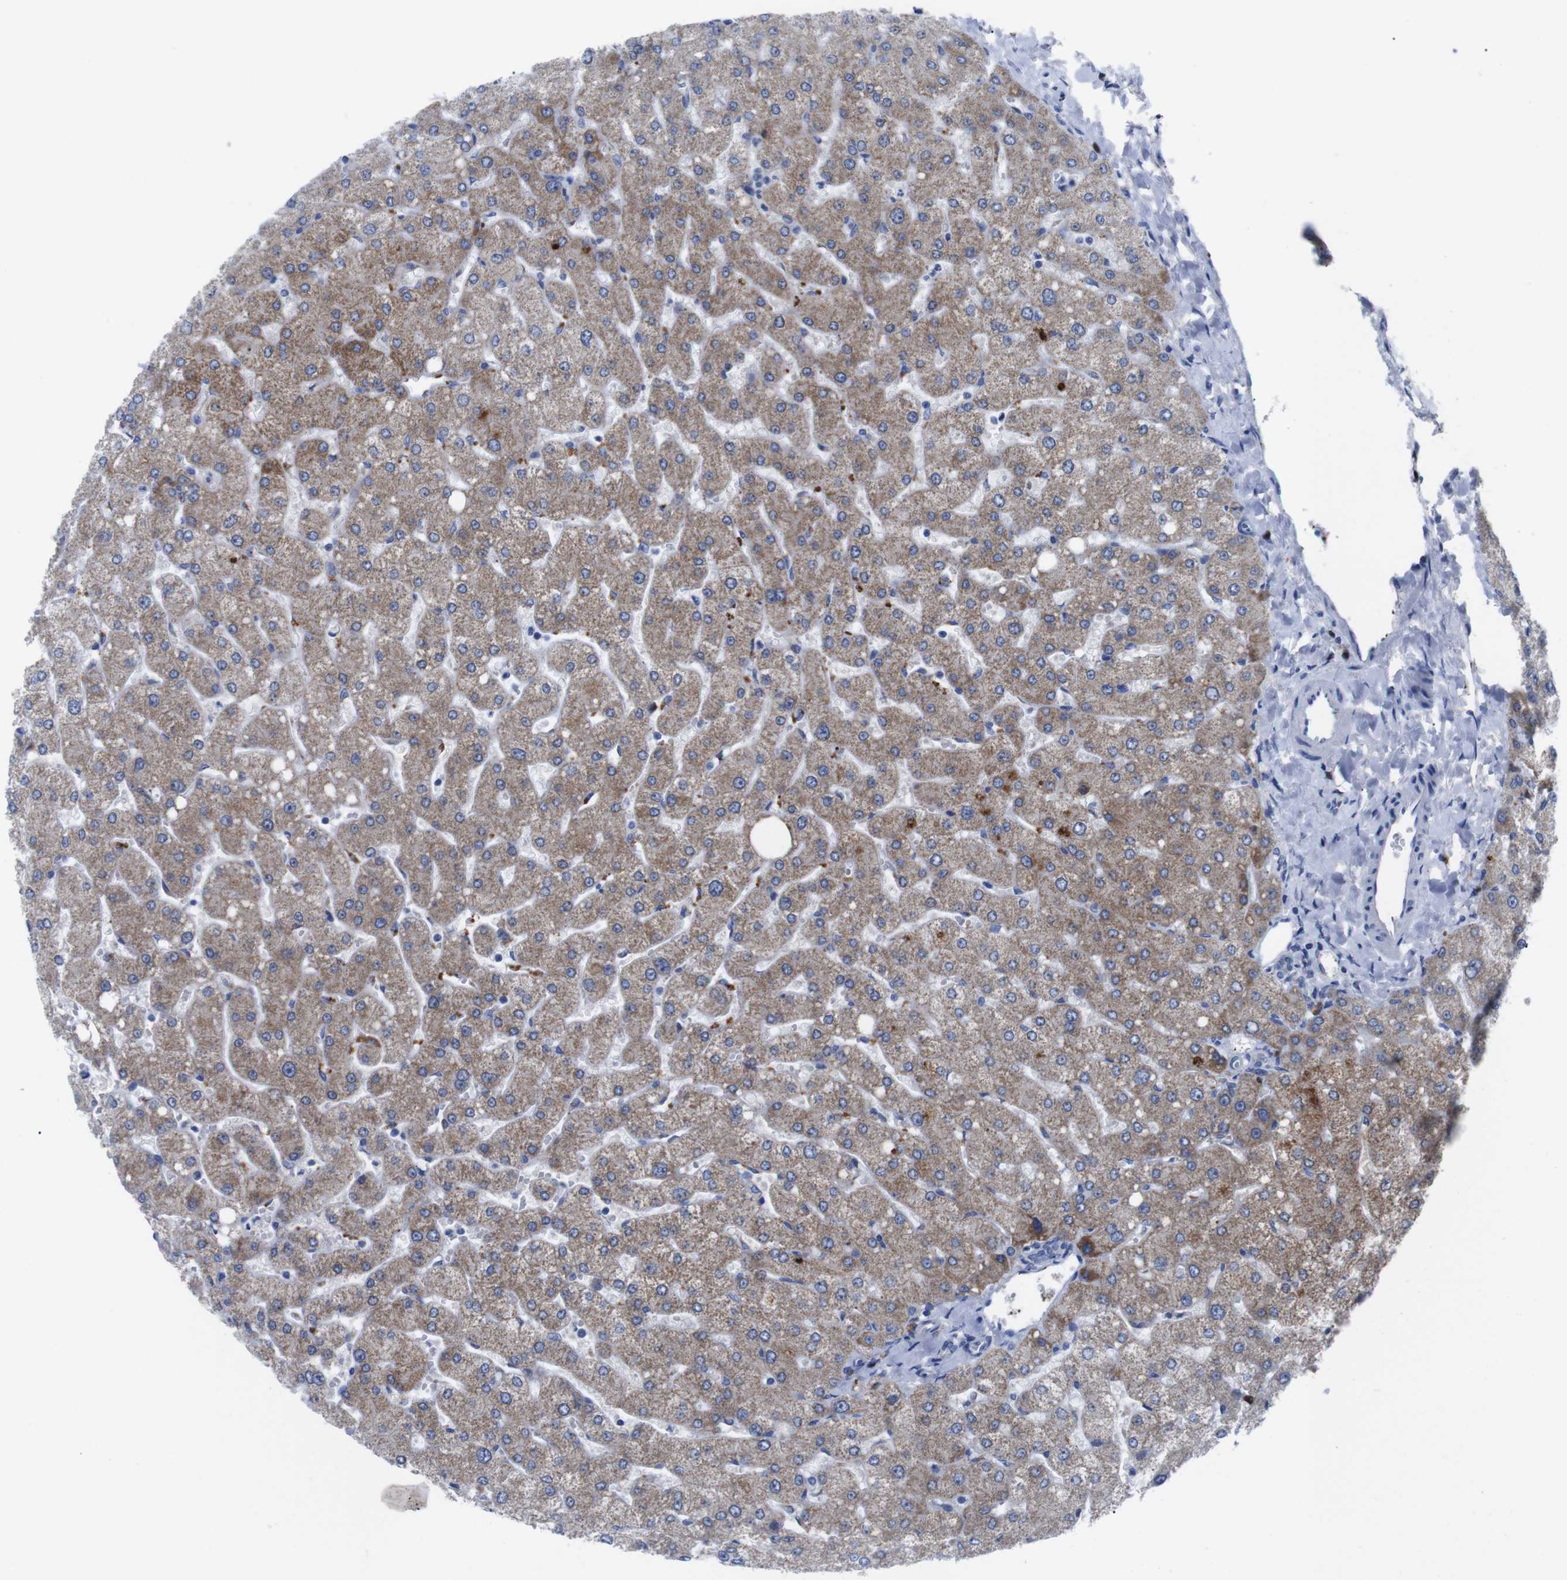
{"staining": {"intensity": "negative", "quantity": "none", "location": "none"}, "tissue": "liver", "cell_type": "Cholangiocytes", "image_type": "normal", "snomed": [{"axis": "morphology", "description": "Normal tissue, NOS"}, {"axis": "topography", "description": "Liver"}], "caption": "Immunohistochemistry image of unremarkable liver: human liver stained with DAB displays no significant protein expression in cholangiocytes. (IHC, brightfield microscopy, high magnification).", "gene": "IRF4", "patient": {"sex": "male", "age": 55}}